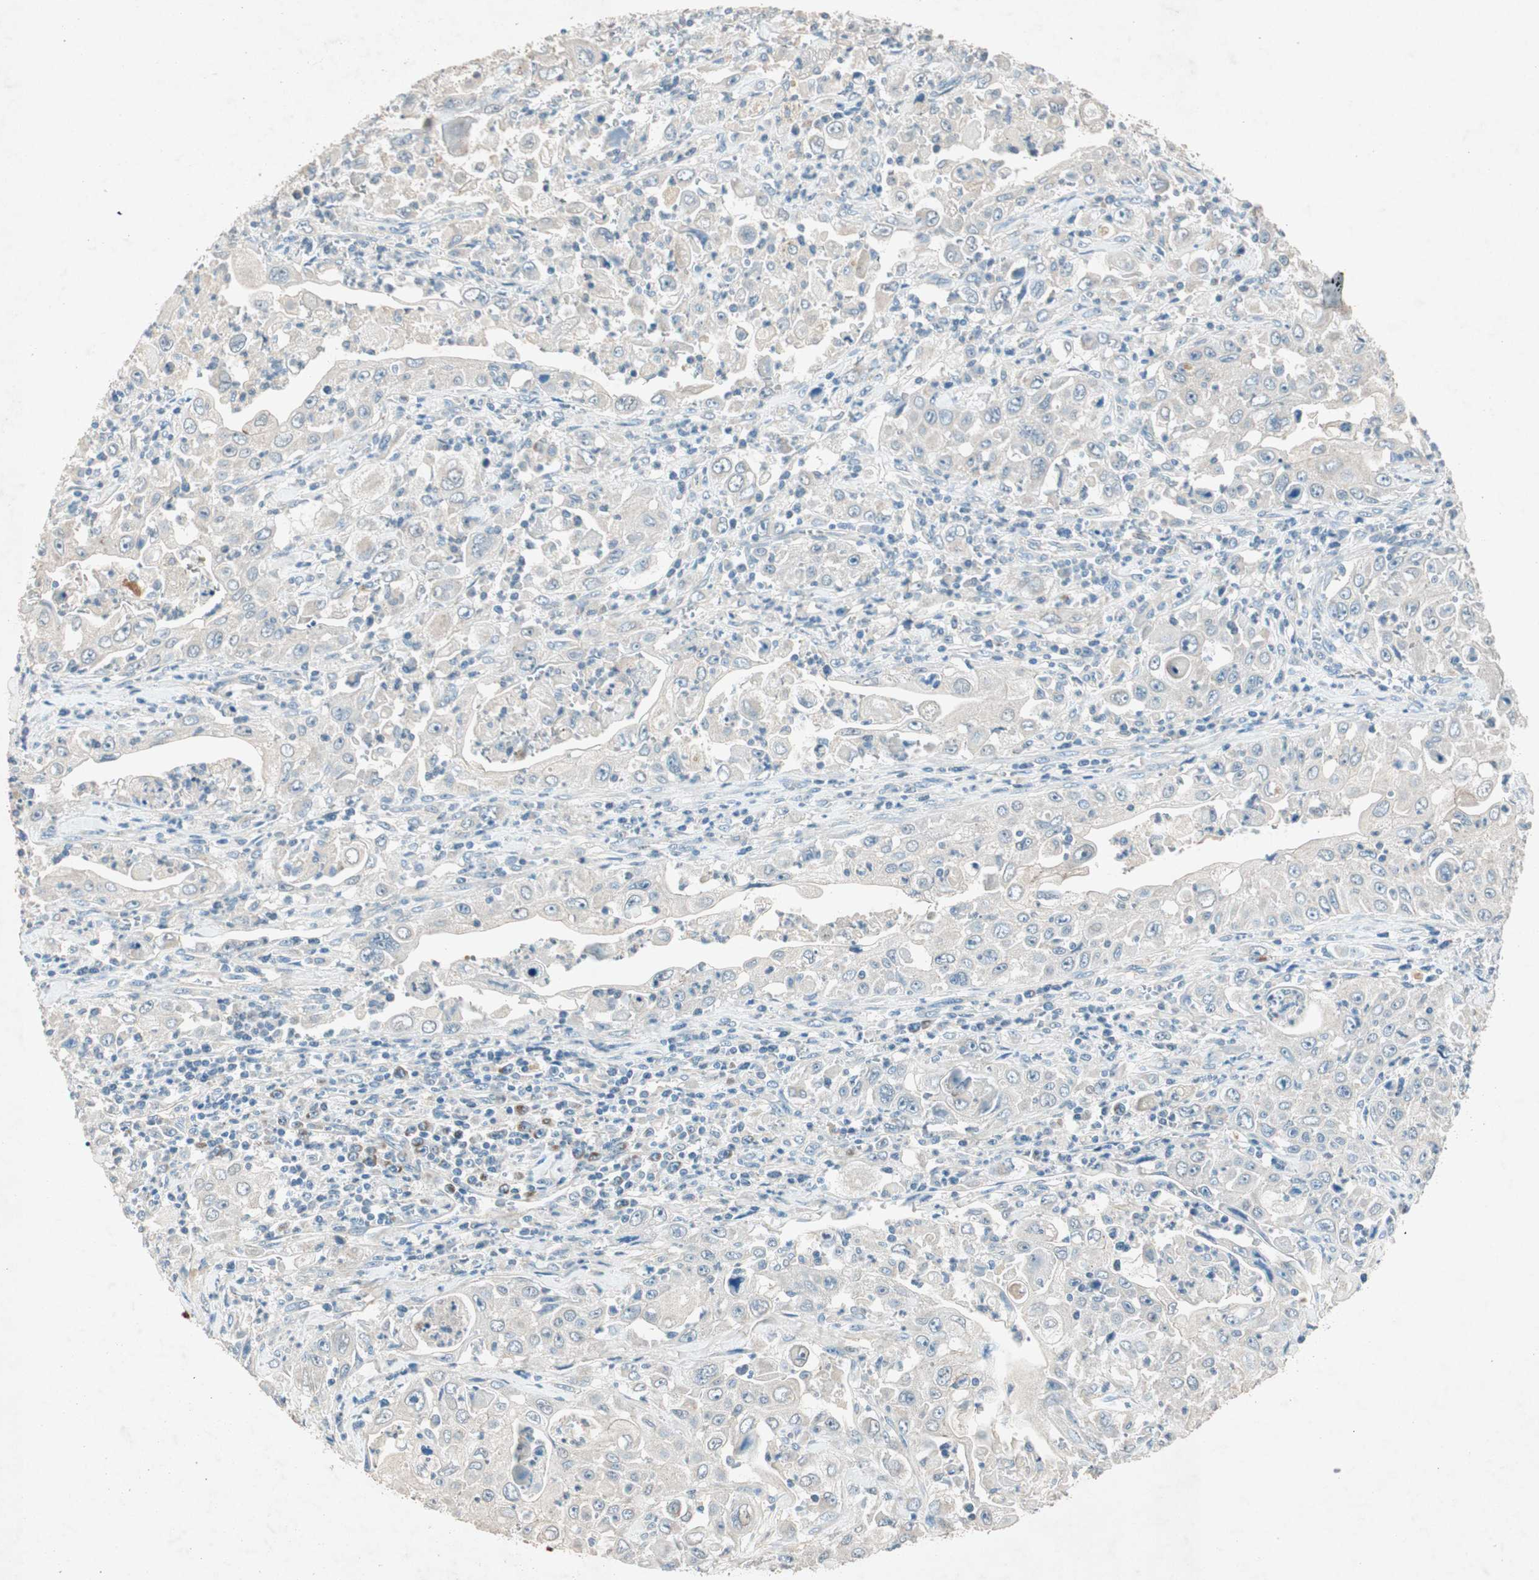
{"staining": {"intensity": "negative", "quantity": "none", "location": "none"}, "tissue": "pancreatic cancer", "cell_type": "Tumor cells", "image_type": "cancer", "snomed": [{"axis": "morphology", "description": "Adenocarcinoma, NOS"}, {"axis": "topography", "description": "Pancreas"}], "caption": "The histopathology image reveals no significant expression in tumor cells of pancreatic cancer (adenocarcinoma).", "gene": "NKAIN1", "patient": {"sex": "male", "age": 70}}